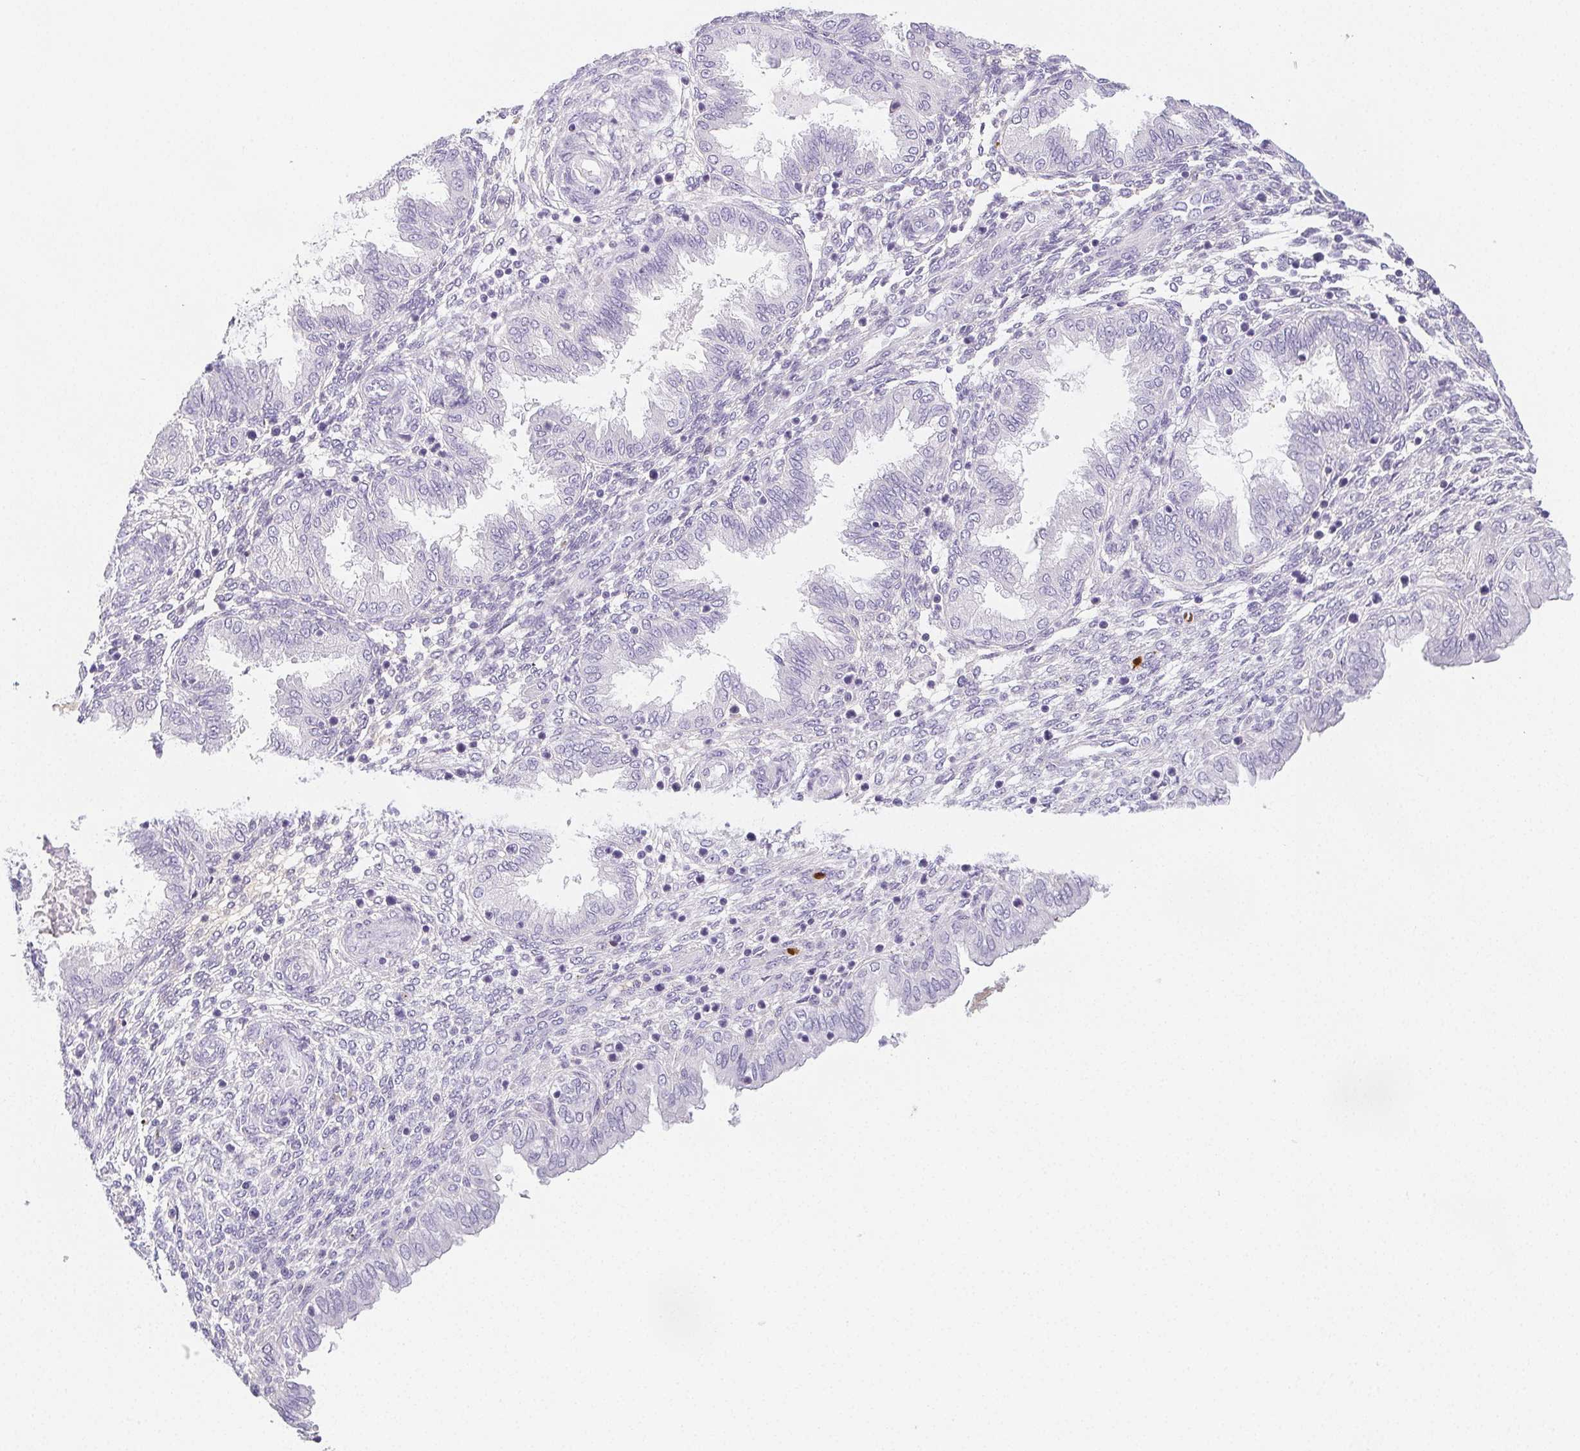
{"staining": {"intensity": "negative", "quantity": "none", "location": "none"}, "tissue": "endometrium", "cell_type": "Cells in endometrial stroma", "image_type": "normal", "snomed": [{"axis": "morphology", "description": "Normal tissue, NOS"}, {"axis": "topography", "description": "Endometrium"}], "caption": "DAB immunohistochemical staining of benign human endometrium demonstrates no significant staining in cells in endometrial stroma.", "gene": "VTN", "patient": {"sex": "female", "age": 33}}